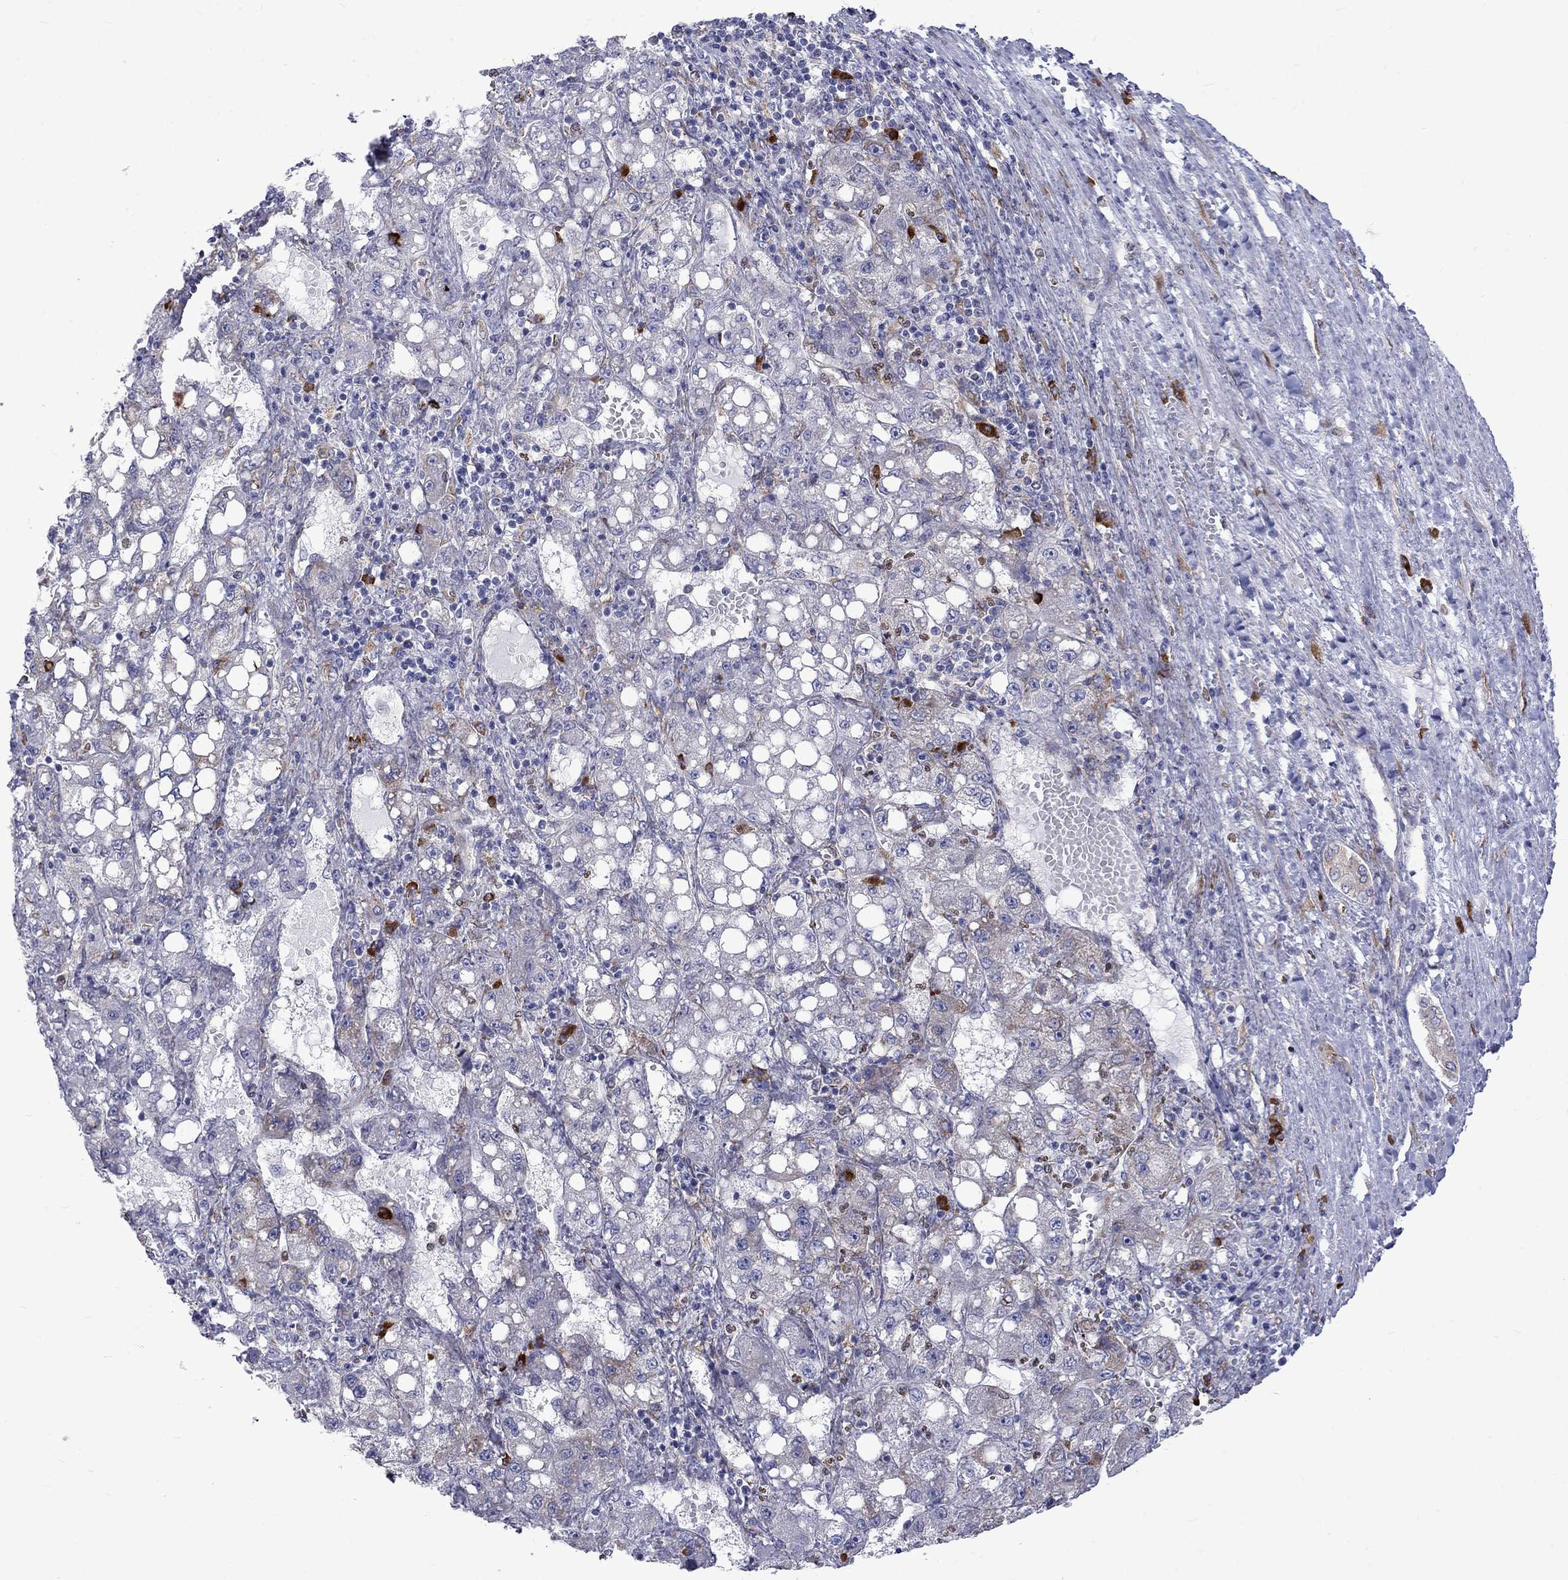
{"staining": {"intensity": "negative", "quantity": "none", "location": "none"}, "tissue": "liver cancer", "cell_type": "Tumor cells", "image_type": "cancer", "snomed": [{"axis": "morphology", "description": "Carcinoma, Hepatocellular, NOS"}, {"axis": "topography", "description": "Liver"}], "caption": "DAB immunohistochemical staining of liver cancer reveals no significant staining in tumor cells.", "gene": "PABPC4", "patient": {"sex": "female", "age": 65}}